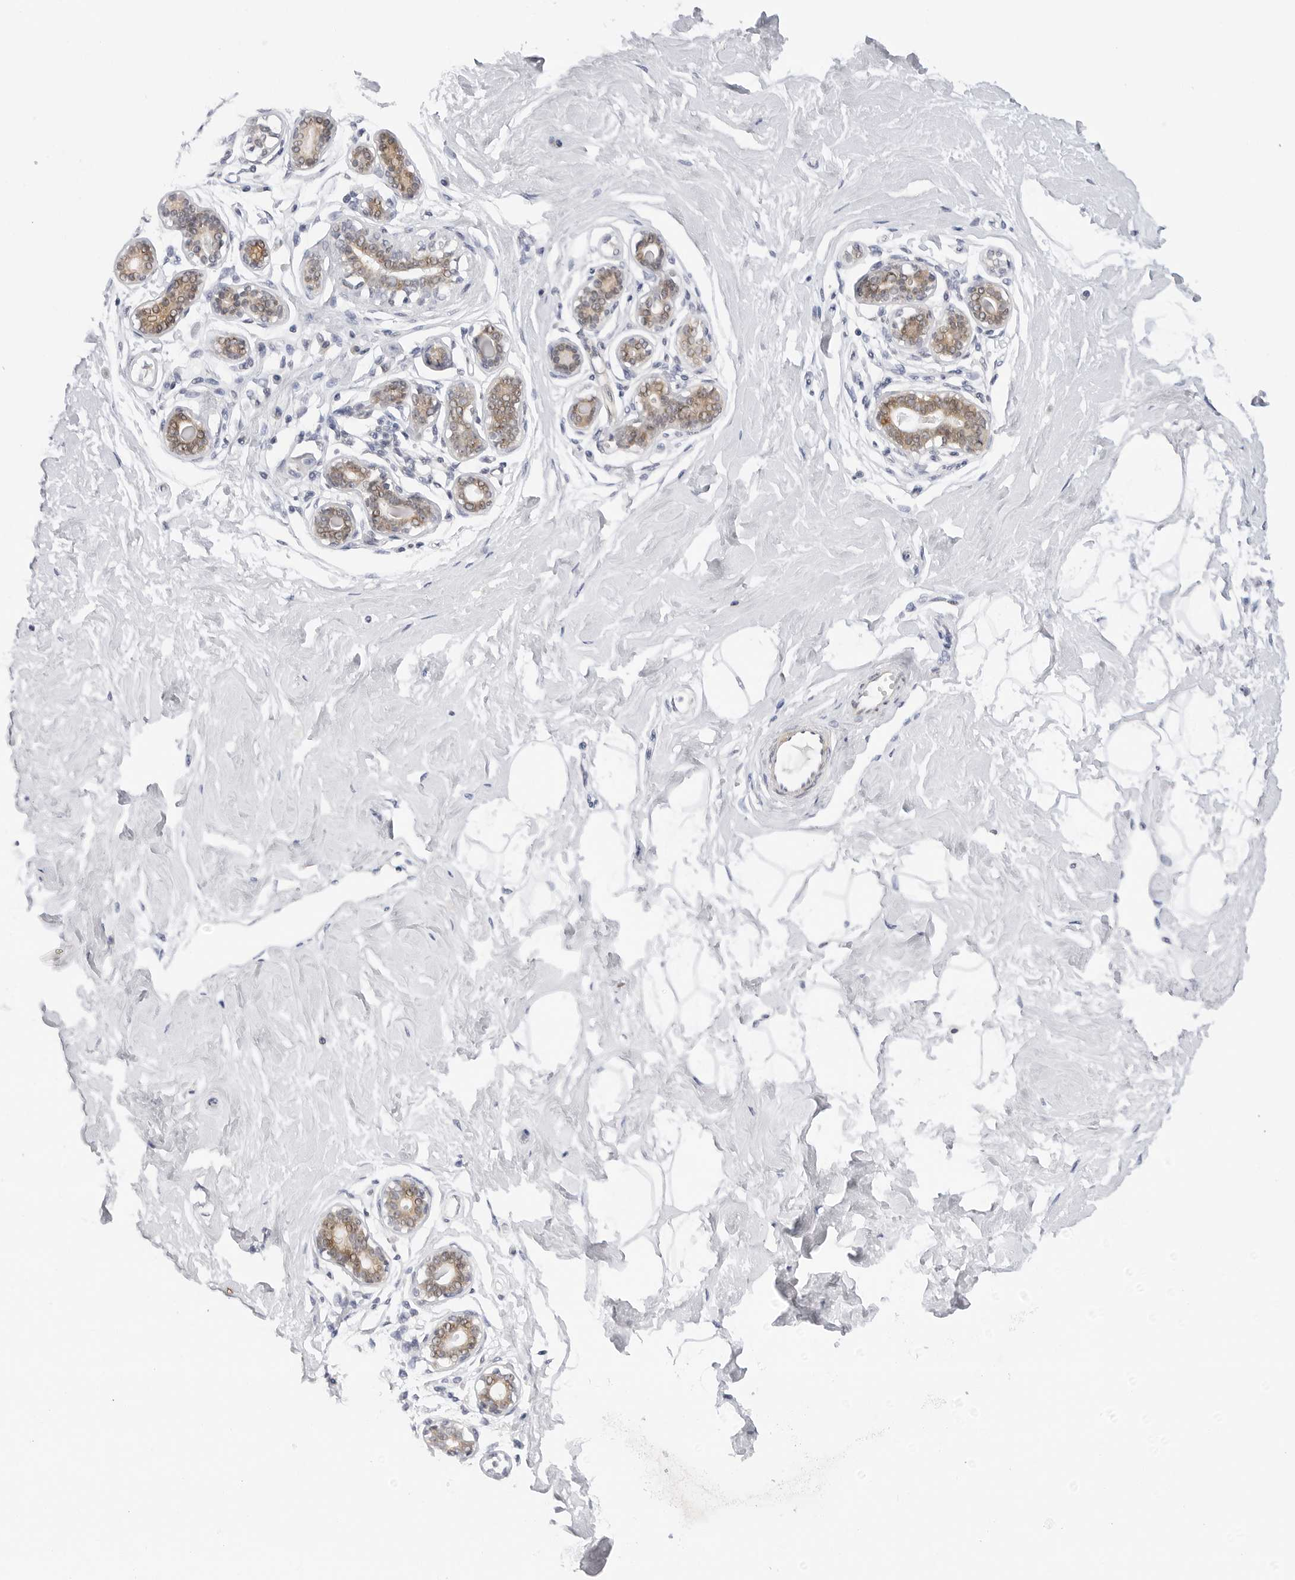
{"staining": {"intensity": "negative", "quantity": "none", "location": "none"}, "tissue": "breast", "cell_type": "Adipocytes", "image_type": "normal", "snomed": [{"axis": "morphology", "description": "Normal tissue, NOS"}, {"axis": "morphology", "description": "Adenoma, NOS"}, {"axis": "topography", "description": "Breast"}], "caption": "An immunohistochemistry (IHC) photomicrograph of benign breast is shown. There is no staining in adipocytes of breast.", "gene": "MAP2K5", "patient": {"sex": "female", "age": 23}}